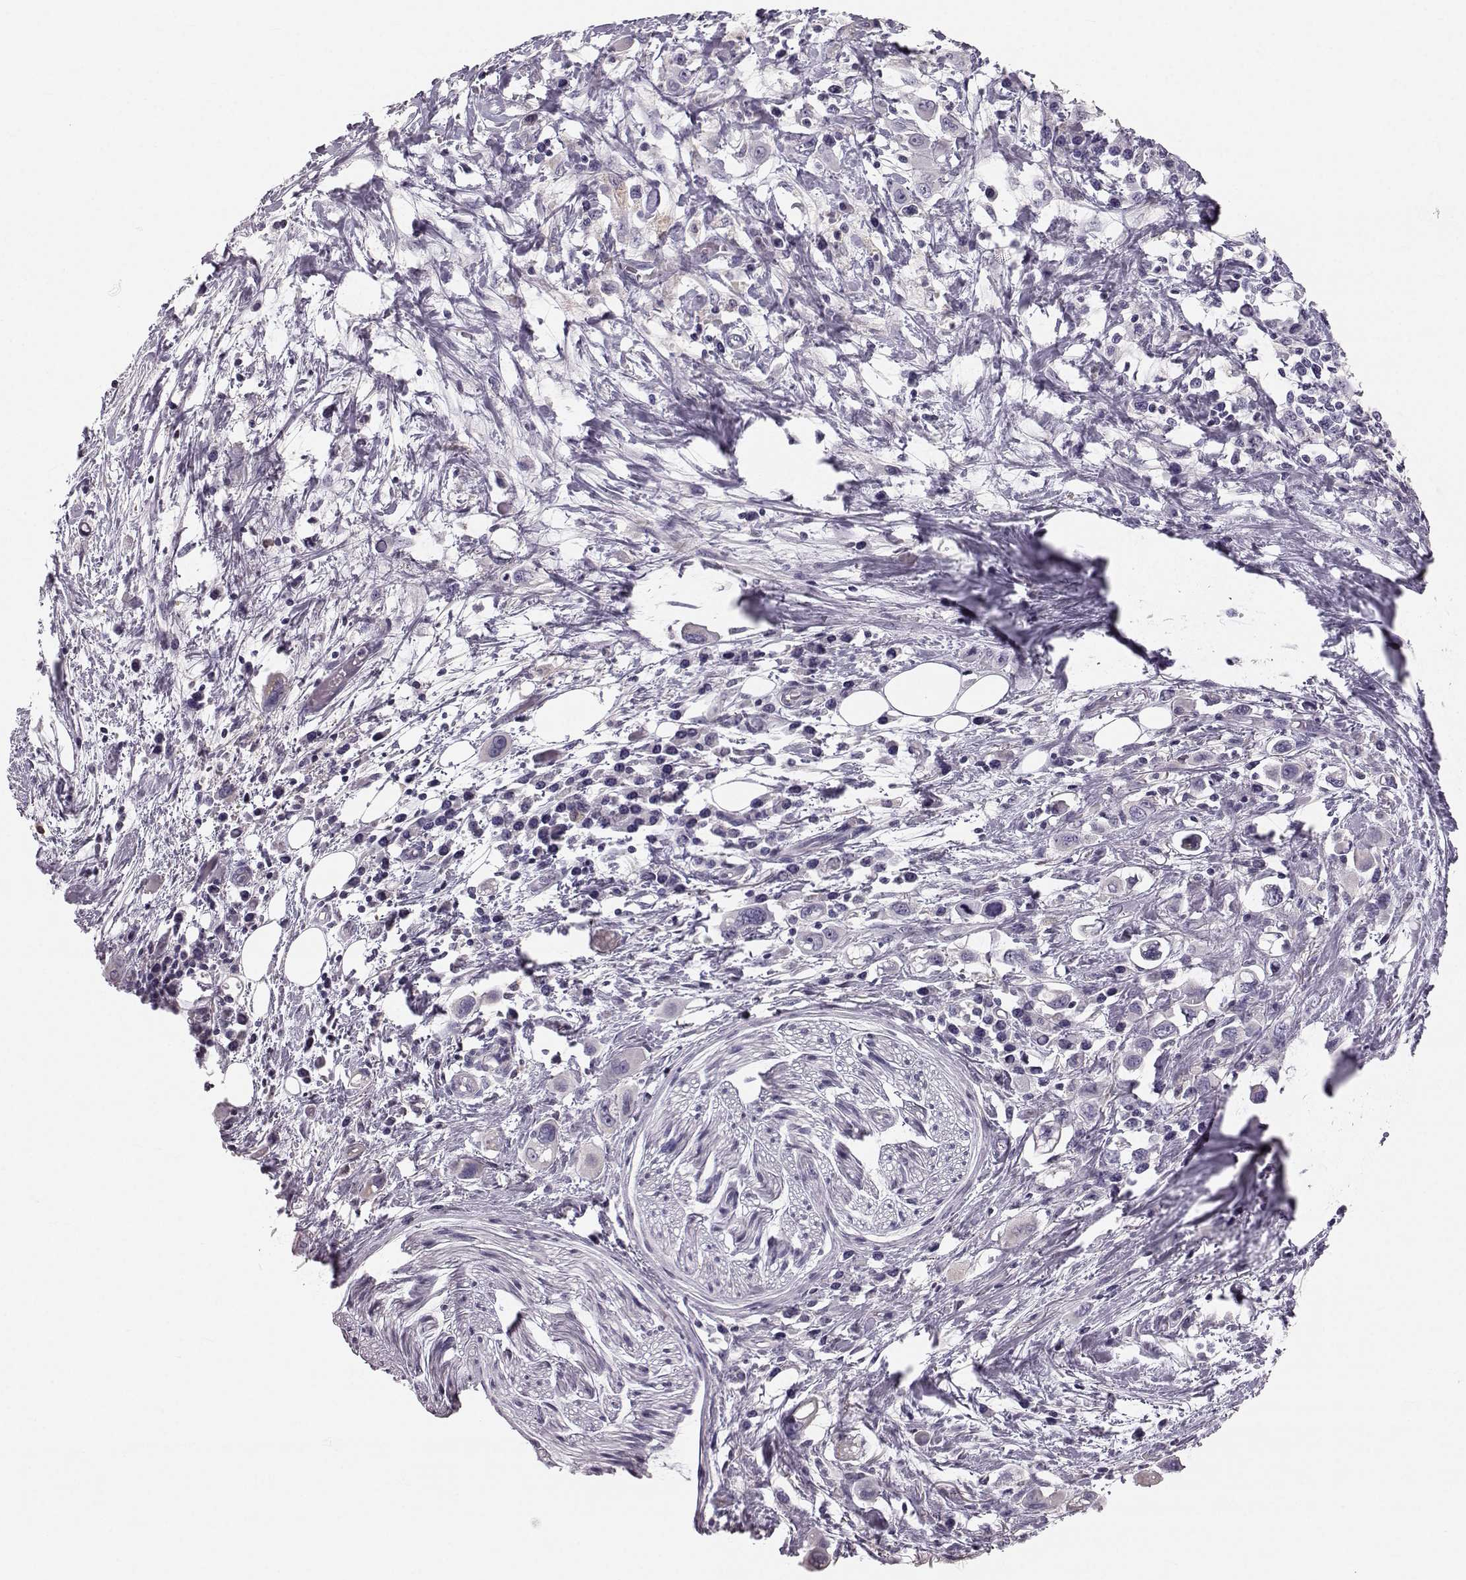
{"staining": {"intensity": "negative", "quantity": "none", "location": "none"}, "tissue": "stomach cancer", "cell_type": "Tumor cells", "image_type": "cancer", "snomed": [{"axis": "morphology", "description": "Adenocarcinoma, NOS"}, {"axis": "topography", "description": "Stomach, upper"}], "caption": "The image demonstrates no staining of tumor cells in stomach cancer.", "gene": "RUNDC3A", "patient": {"sex": "male", "age": 75}}